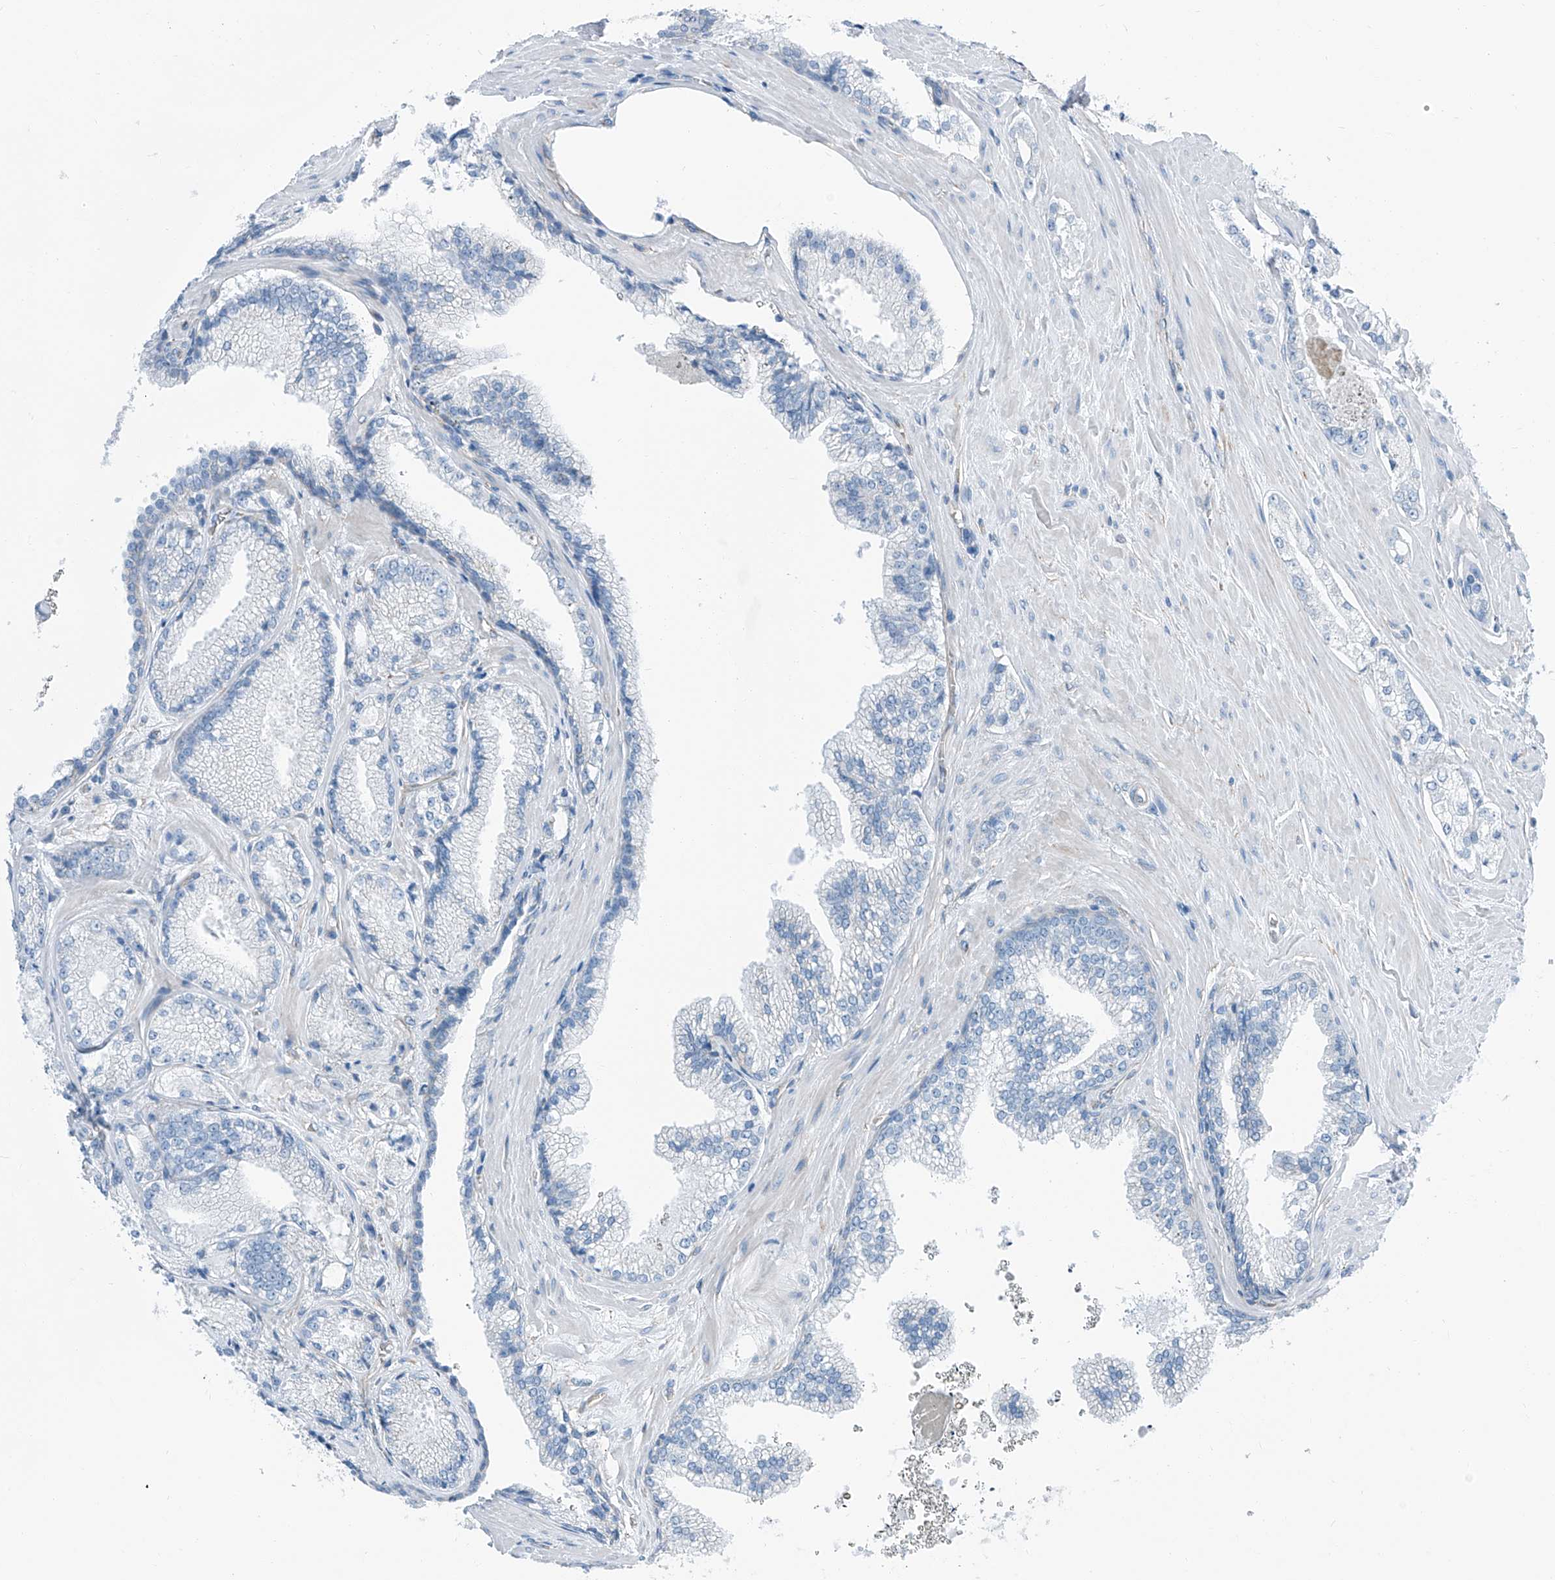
{"staining": {"intensity": "negative", "quantity": "none", "location": "none"}, "tissue": "prostate cancer", "cell_type": "Tumor cells", "image_type": "cancer", "snomed": [{"axis": "morphology", "description": "Adenocarcinoma, High grade"}, {"axis": "topography", "description": "Prostate"}], "caption": "A high-resolution image shows immunohistochemistry staining of prostate cancer (adenocarcinoma (high-grade)), which demonstrates no significant expression in tumor cells.", "gene": "THEMIS2", "patient": {"sex": "male", "age": 73}}